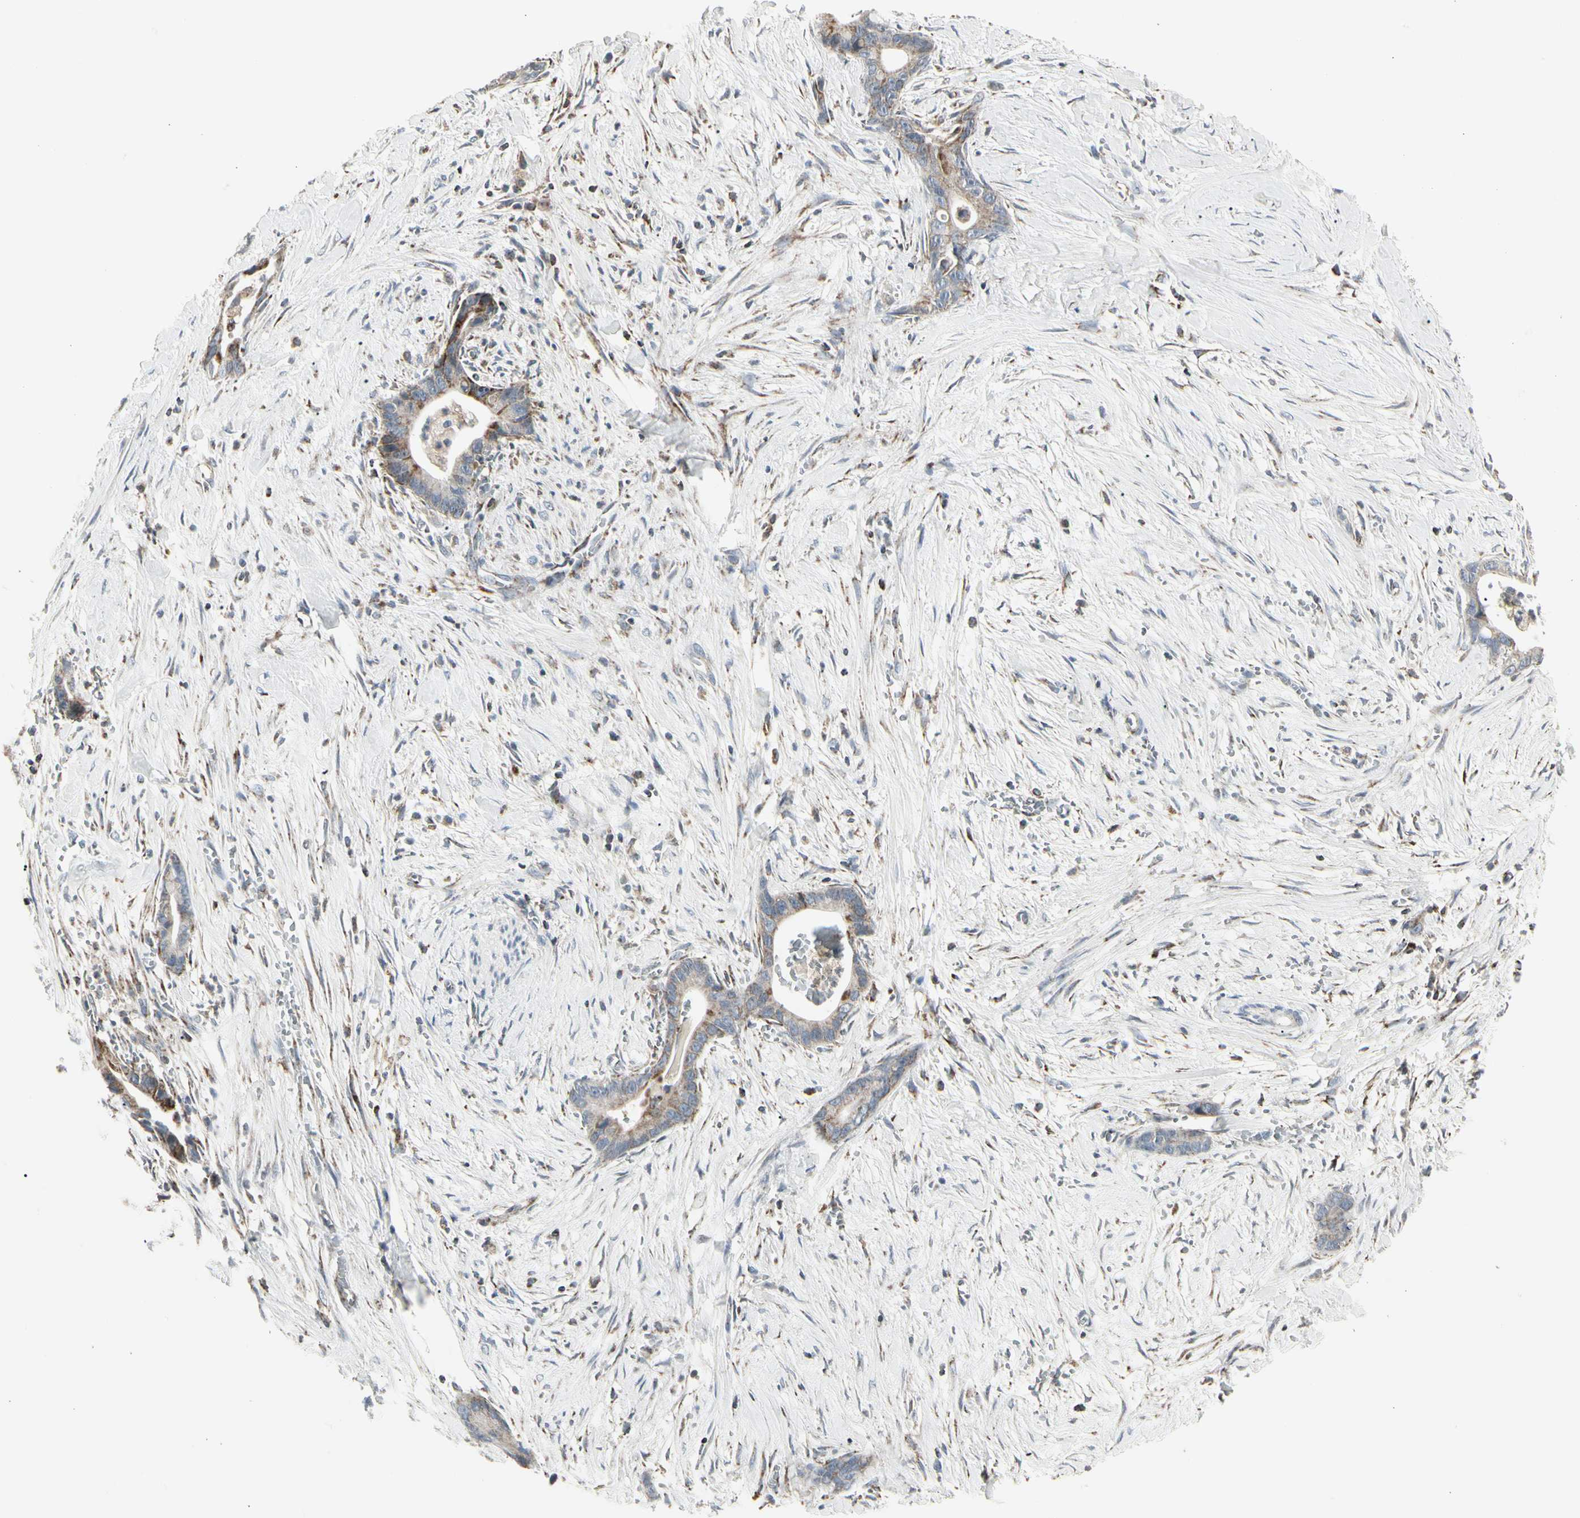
{"staining": {"intensity": "strong", "quantity": "25%-75%", "location": "cytoplasmic/membranous"}, "tissue": "liver cancer", "cell_type": "Tumor cells", "image_type": "cancer", "snomed": [{"axis": "morphology", "description": "Cholangiocarcinoma"}, {"axis": "topography", "description": "Liver"}], "caption": "Protein staining of liver cancer tissue exhibits strong cytoplasmic/membranous expression in about 25%-75% of tumor cells. The staining was performed using DAB to visualize the protein expression in brown, while the nuclei were stained in blue with hematoxylin (Magnification: 20x).", "gene": "TMEM176A", "patient": {"sex": "female", "age": 55}}